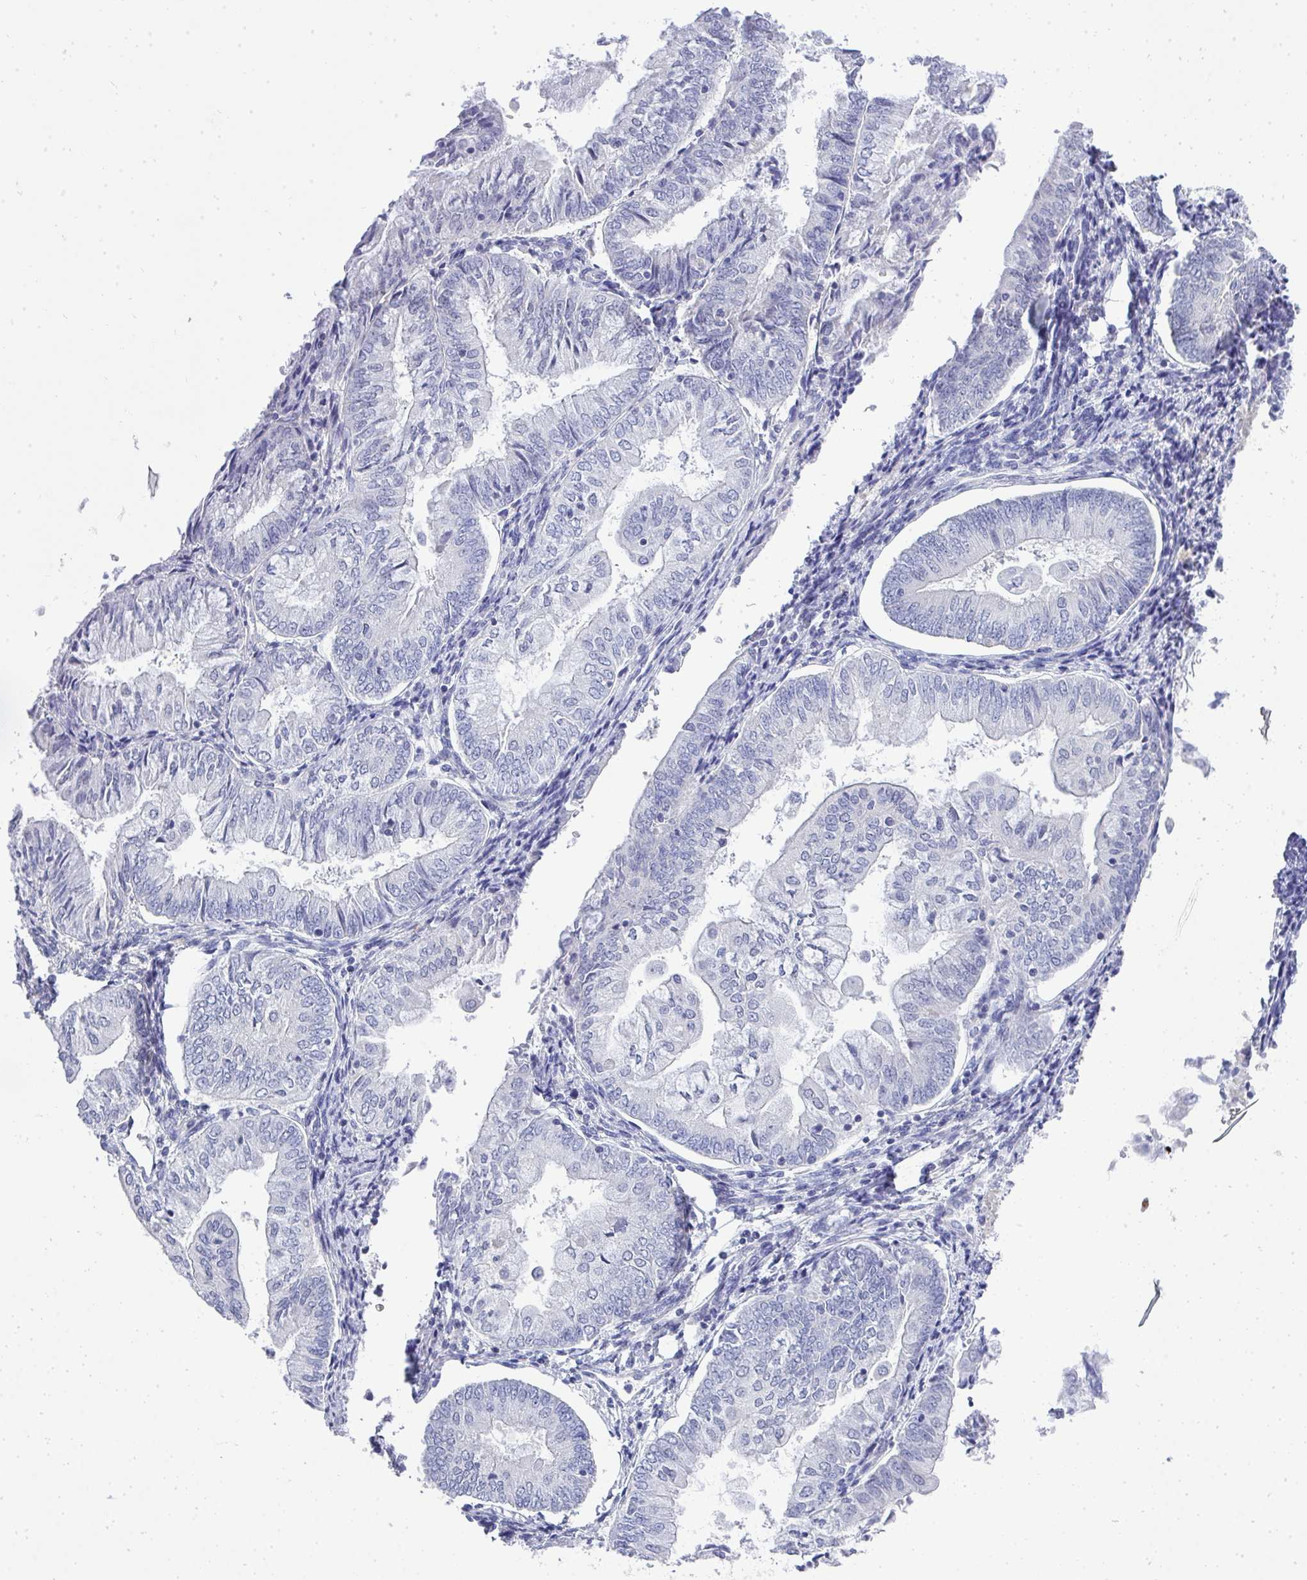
{"staining": {"intensity": "negative", "quantity": "none", "location": "none"}, "tissue": "endometrial cancer", "cell_type": "Tumor cells", "image_type": "cancer", "snomed": [{"axis": "morphology", "description": "Adenocarcinoma, NOS"}, {"axis": "topography", "description": "Endometrium"}], "caption": "Tumor cells are negative for brown protein staining in endometrial adenocarcinoma.", "gene": "TMEM82", "patient": {"sex": "female", "age": 55}}